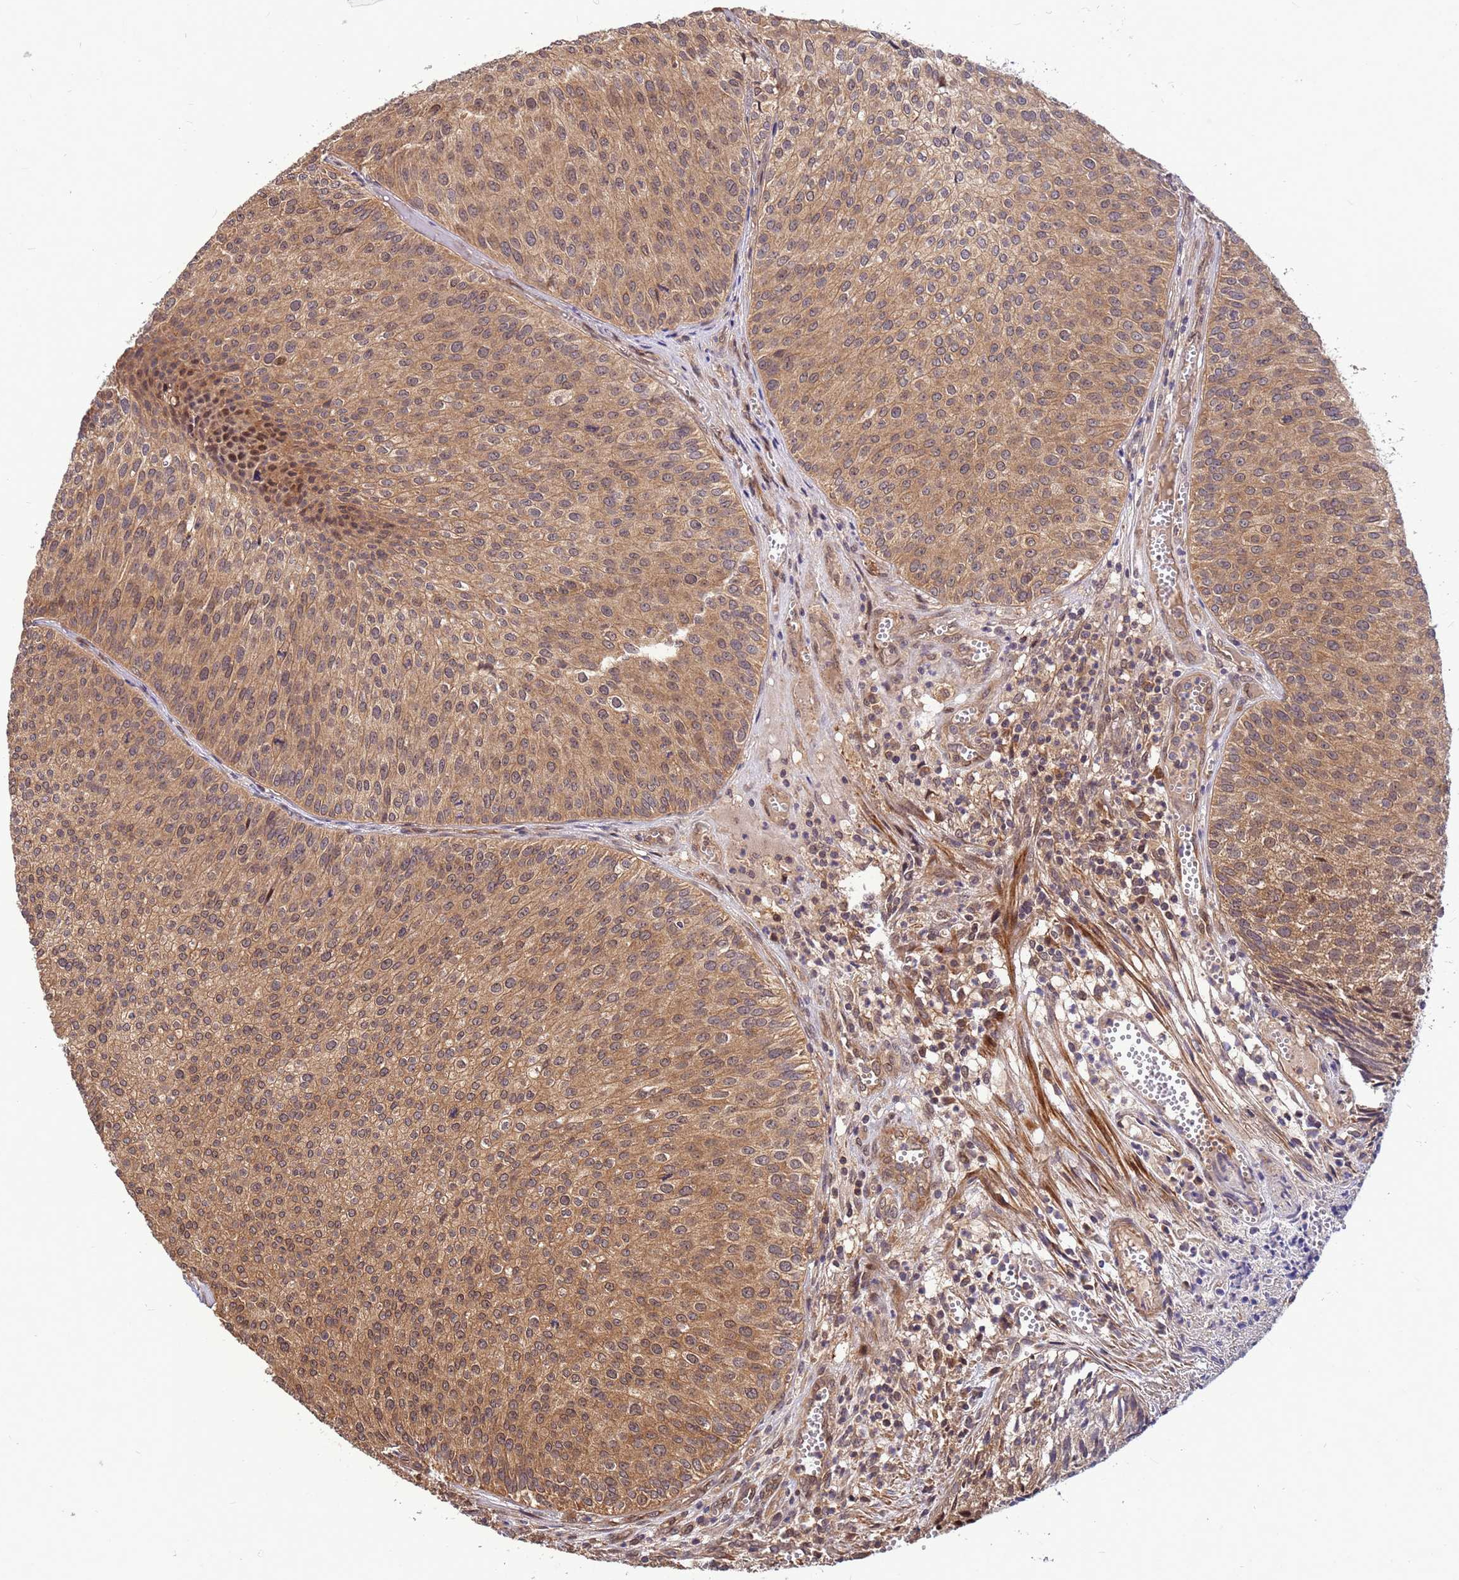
{"staining": {"intensity": "moderate", "quantity": ">75%", "location": "cytoplasmic/membranous"}, "tissue": "urothelial cancer", "cell_type": "Tumor cells", "image_type": "cancer", "snomed": [{"axis": "morphology", "description": "Urothelial carcinoma, Low grade"}, {"axis": "topography", "description": "Urinary bladder"}], "caption": "This histopathology image displays immunohistochemistry staining of human urothelial carcinoma (low-grade), with medium moderate cytoplasmic/membranous staining in about >75% of tumor cells.", "gene": "DUS4L", "patient": {"sex": "male", "age": 84}}